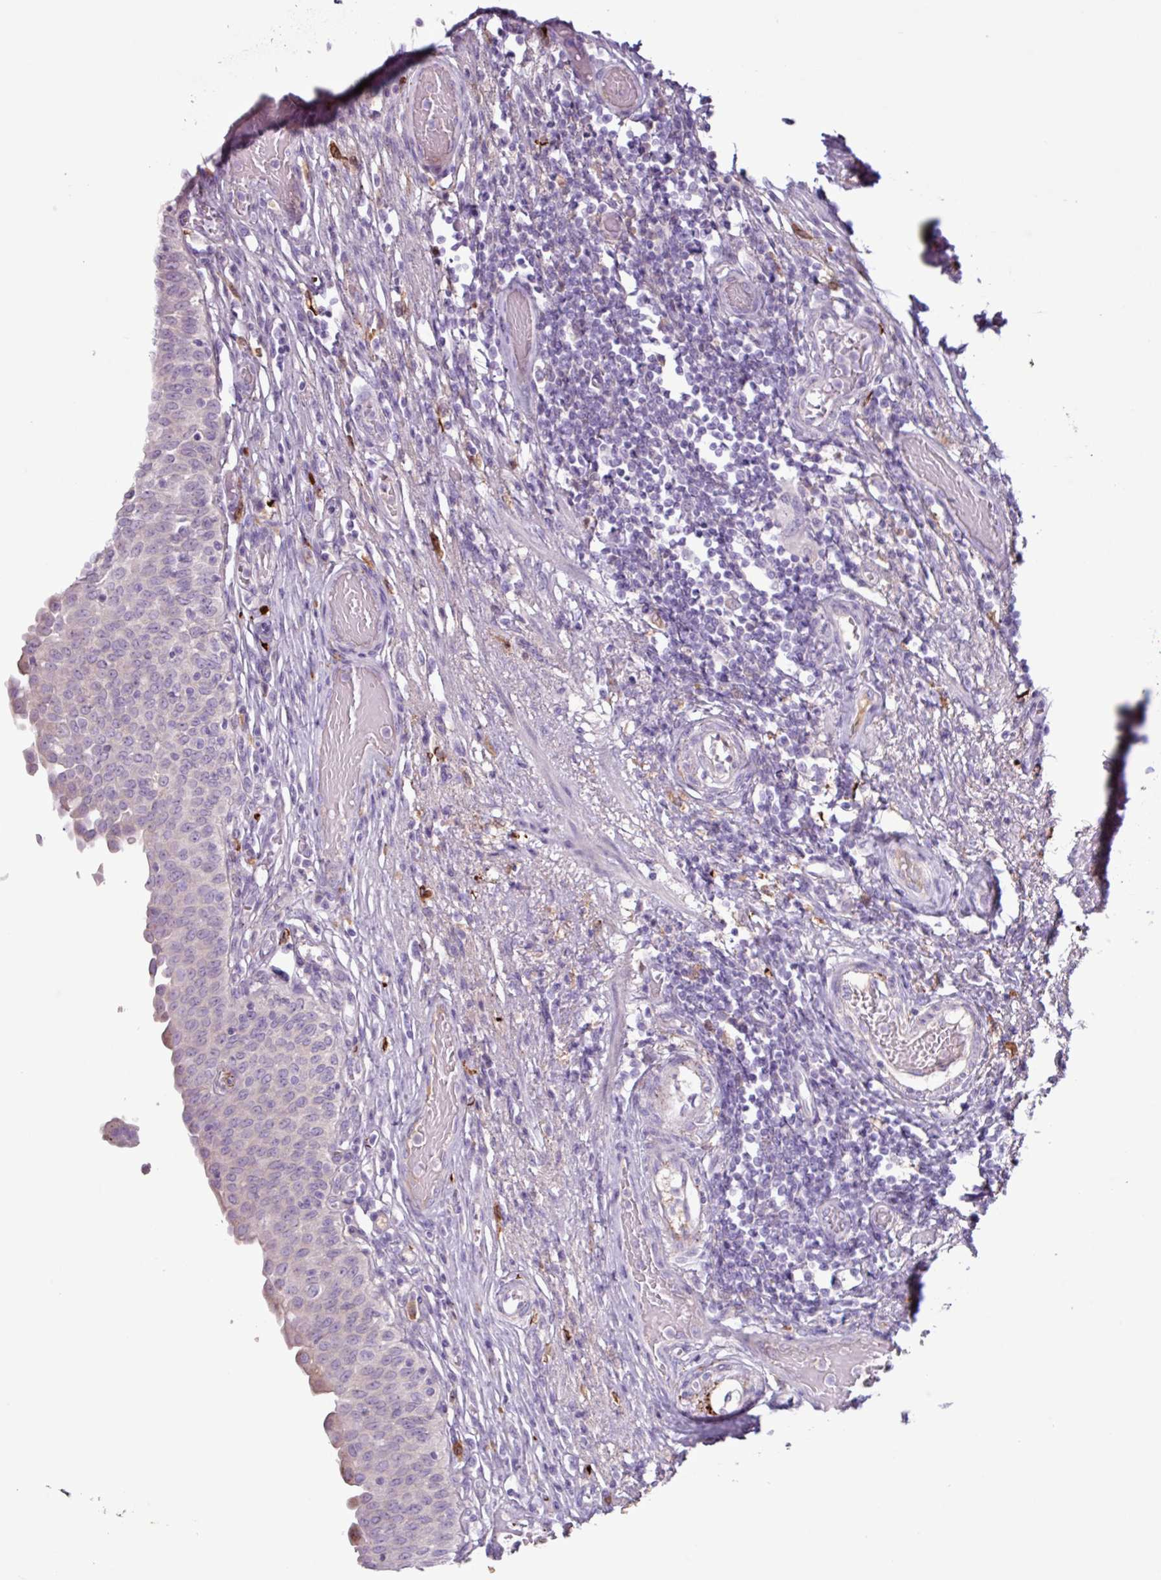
{"staining": {"intensity": "negative", "quantity": "none", "location": "none"}, "tissue": "urinary bladder", "cell_type": "Urothelial cells", "image_type": "normal", "snomed": [{"axis": "morphology", "description": "Normal tissue, NOS"}, {"axis": "topography", "description": "Urinary bladder"}], "caption": "This is a micrograph of IHC staining of benign urinary bladder, which shows no staining in urothelial cells.", "gene": "C4A", "patient": {"sex": "male", "age": 71}}